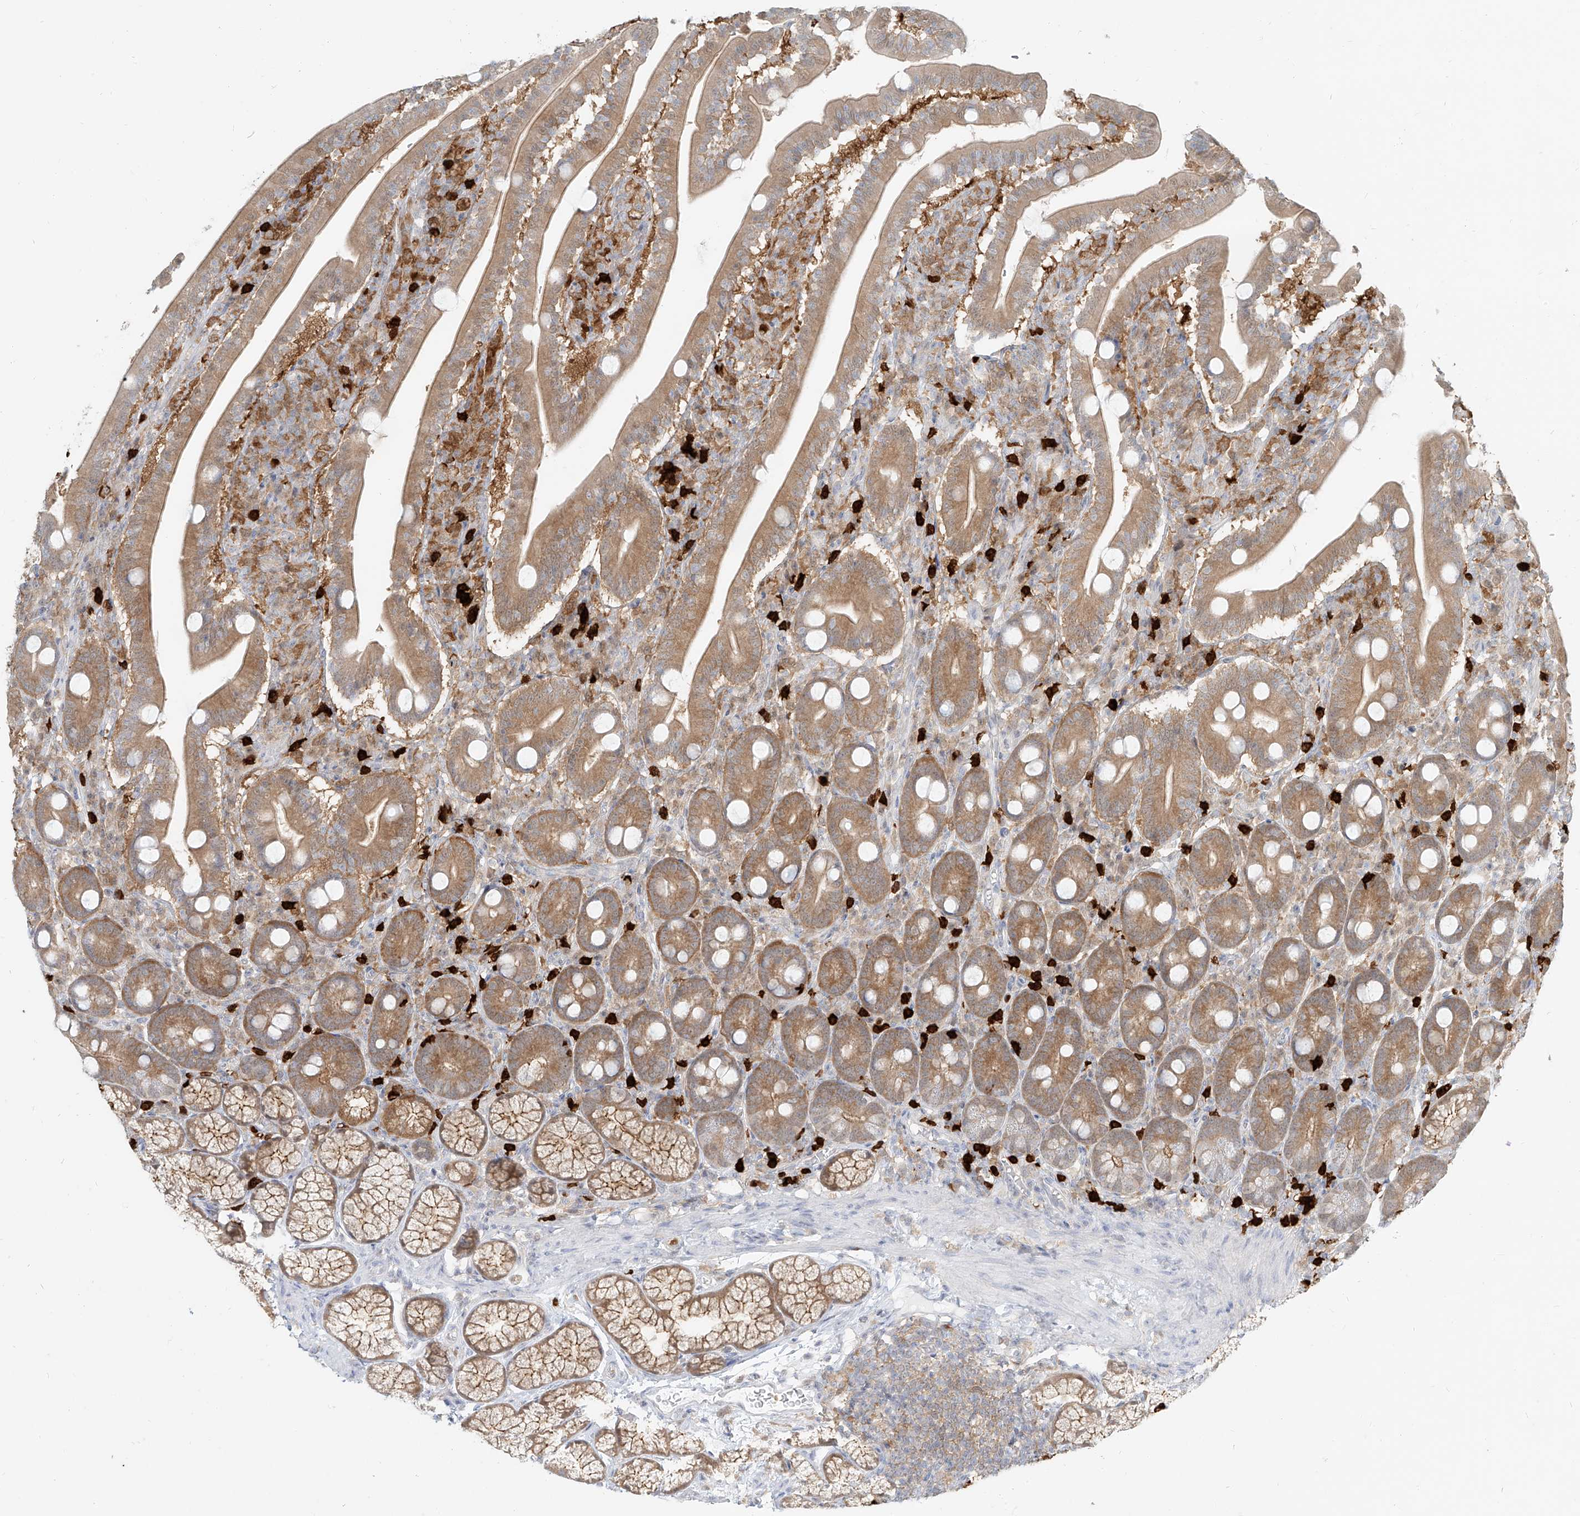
{"staining": {"intensity": "moderate", "quantity": ">75%", "location": "cytoplasmic/membranous"}, "tissue": "duodenum", "cell_type": "Glandular cells", "image_type": "normal", "snomed": [{"axis": "morphology", "description": "Normal tissue, NOS"}, {"axis": "topography", "description": "Duodenum"}], "caption": "Duodenum stained with immunohistochemistry (IHC) exhibits moderate cytoplasmic/membranous expression in approximately >75% of glandular cells. Using DAB (3,3'-diaminobenzidine) (brown) and hematoxylin (blue) stains, captured at high magnification using brightfield microscopy.", "gene": "PGD", "patient": {"sex": "male", "age": 35}}